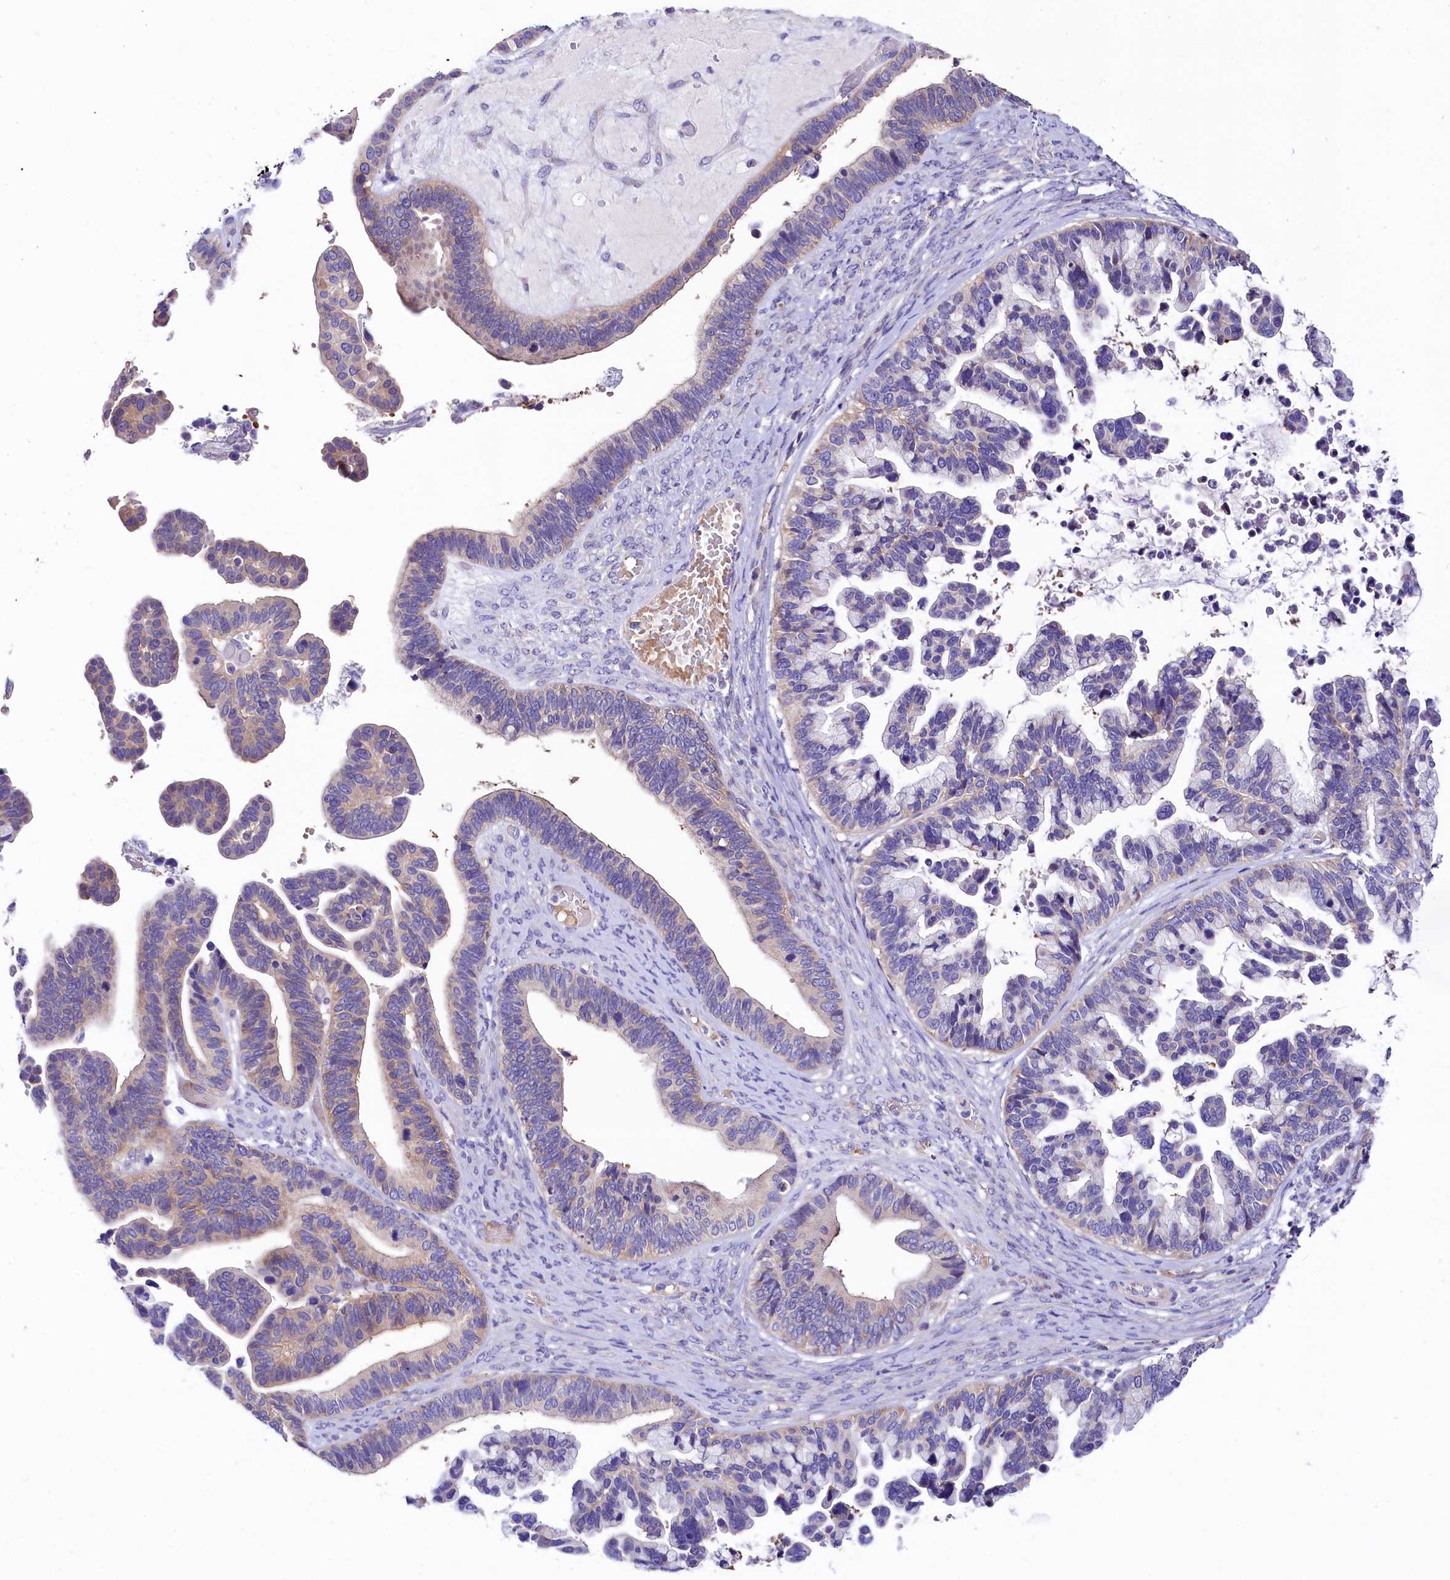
{"staining": {"intensity": "weak", "quantity": "<25%", "location": "cytoplasmic/membranous"}, "tissue": "ovarian cancer", "cell_type": "Tumor cells", "image_type": "cancer", "snomed": [{"axis": "morphology", "description": "Cystadenocarcinoma, serous, NOS"}, {"axis": "topography", "description": "Ovary"}], "caption": "Immunohistochemical staining of ovarian serous cystadenocarcinoma demonstrates no significant expression in tumor cells.", "gene": "ABHD5", "patient": {"sex": "female", "age": 56}}